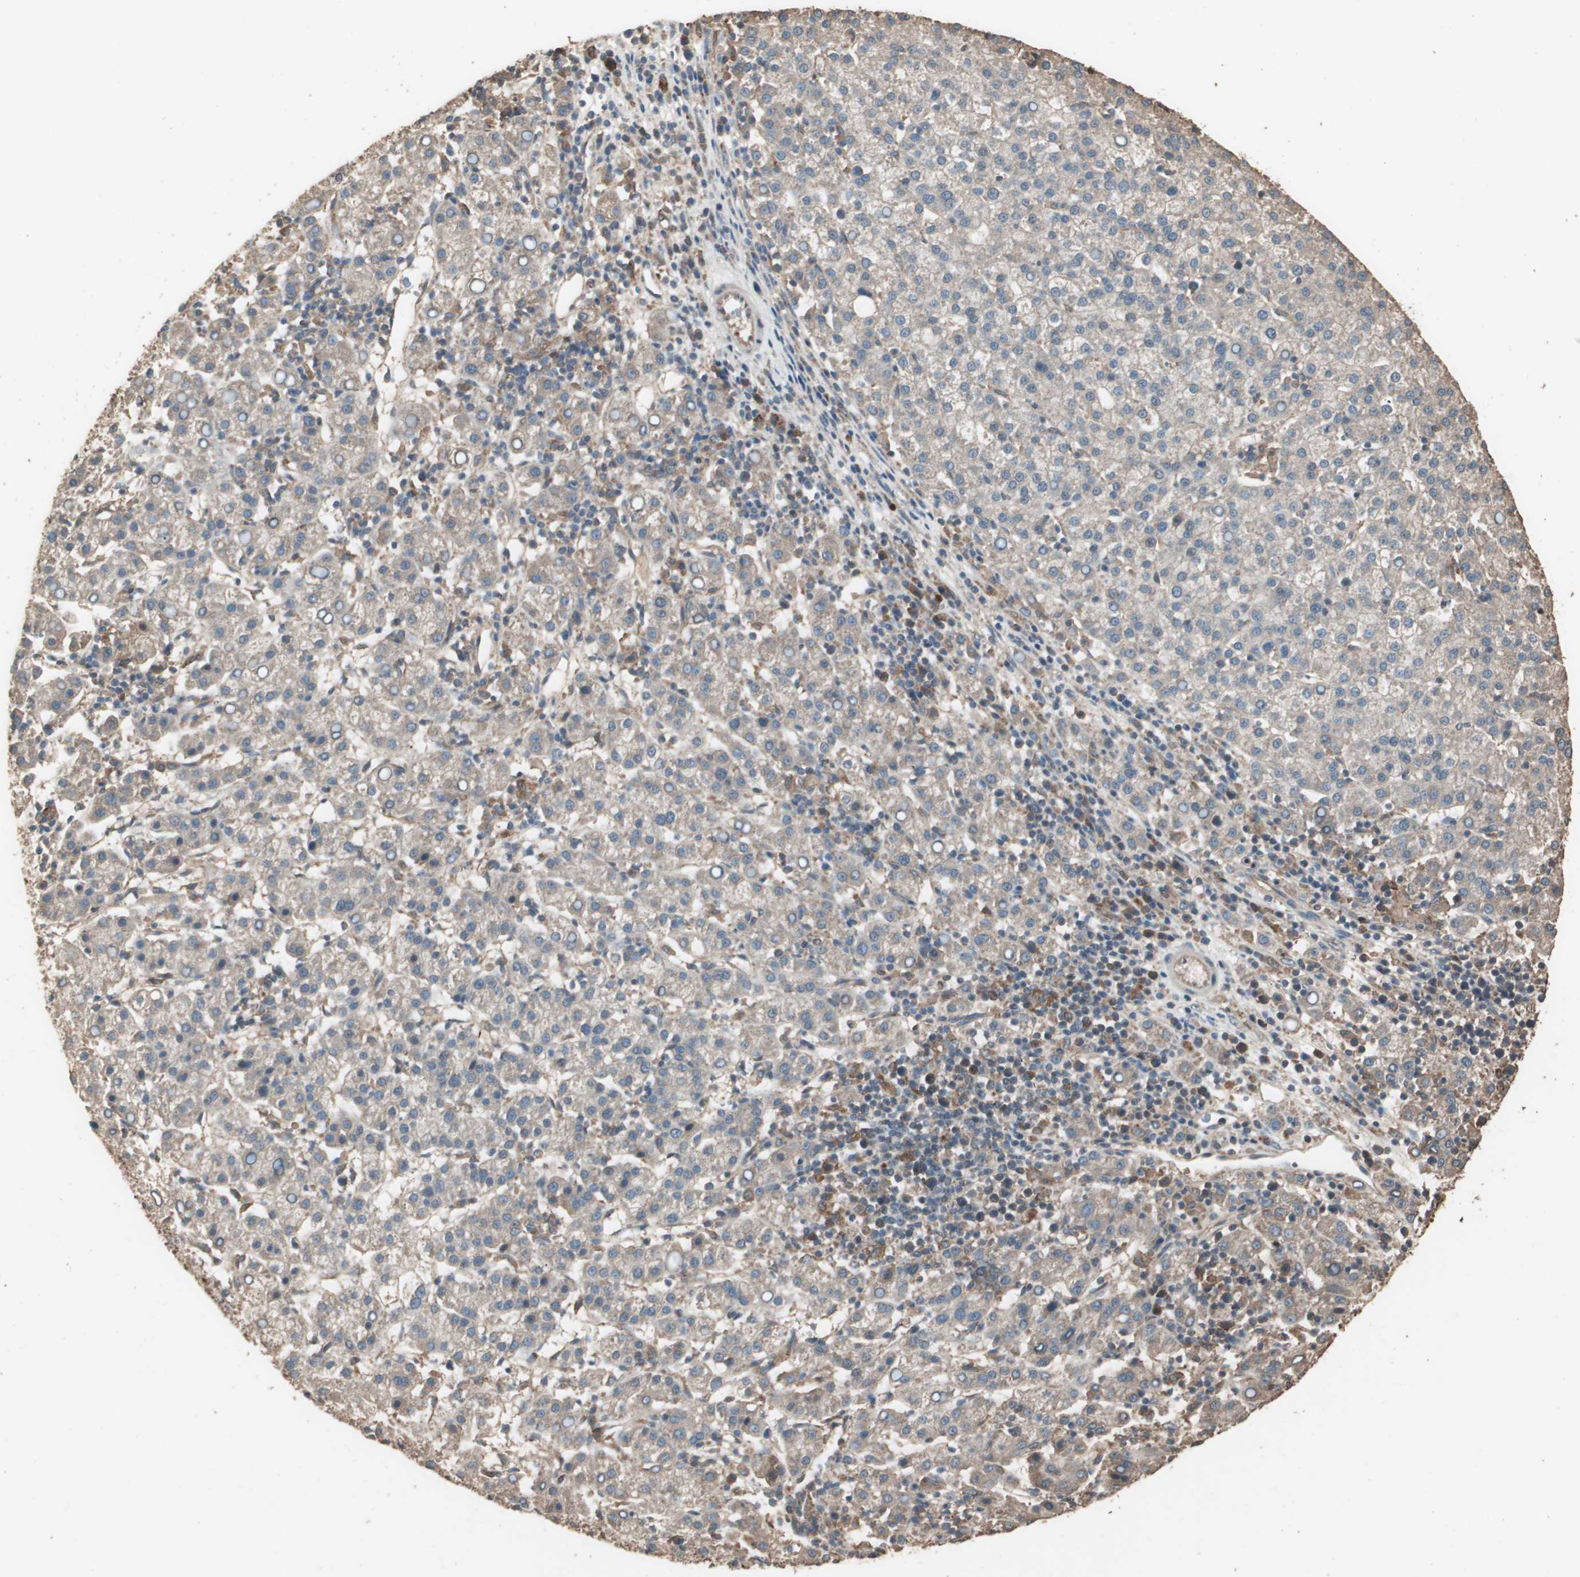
{"staining": {"intensity": "weak", "quantity": ">75%", "location": "cytoplasmic/membranous"}, "tissue": "liver cancer", "cell_type": "Tumor cells", "image_type": "cancer", "snomed": [{"axis": "morphology", "description": "Carcinoma, Hepatocellular, NOS"}, {"axis": "topography", "description": "Liver"}], "caption": "Weak cytoplasmic/membranous protein staining is identified in approximately >75% of tumor cells in liver cancer. The protein is stained brown, and the nuclei are stained in blue (DAB (3,3'-diaminobenzidine) IHC with brightfield microscopy, high magnification).", "gene": "CCN4", "patient": {"sex": "female", "age": 58}}